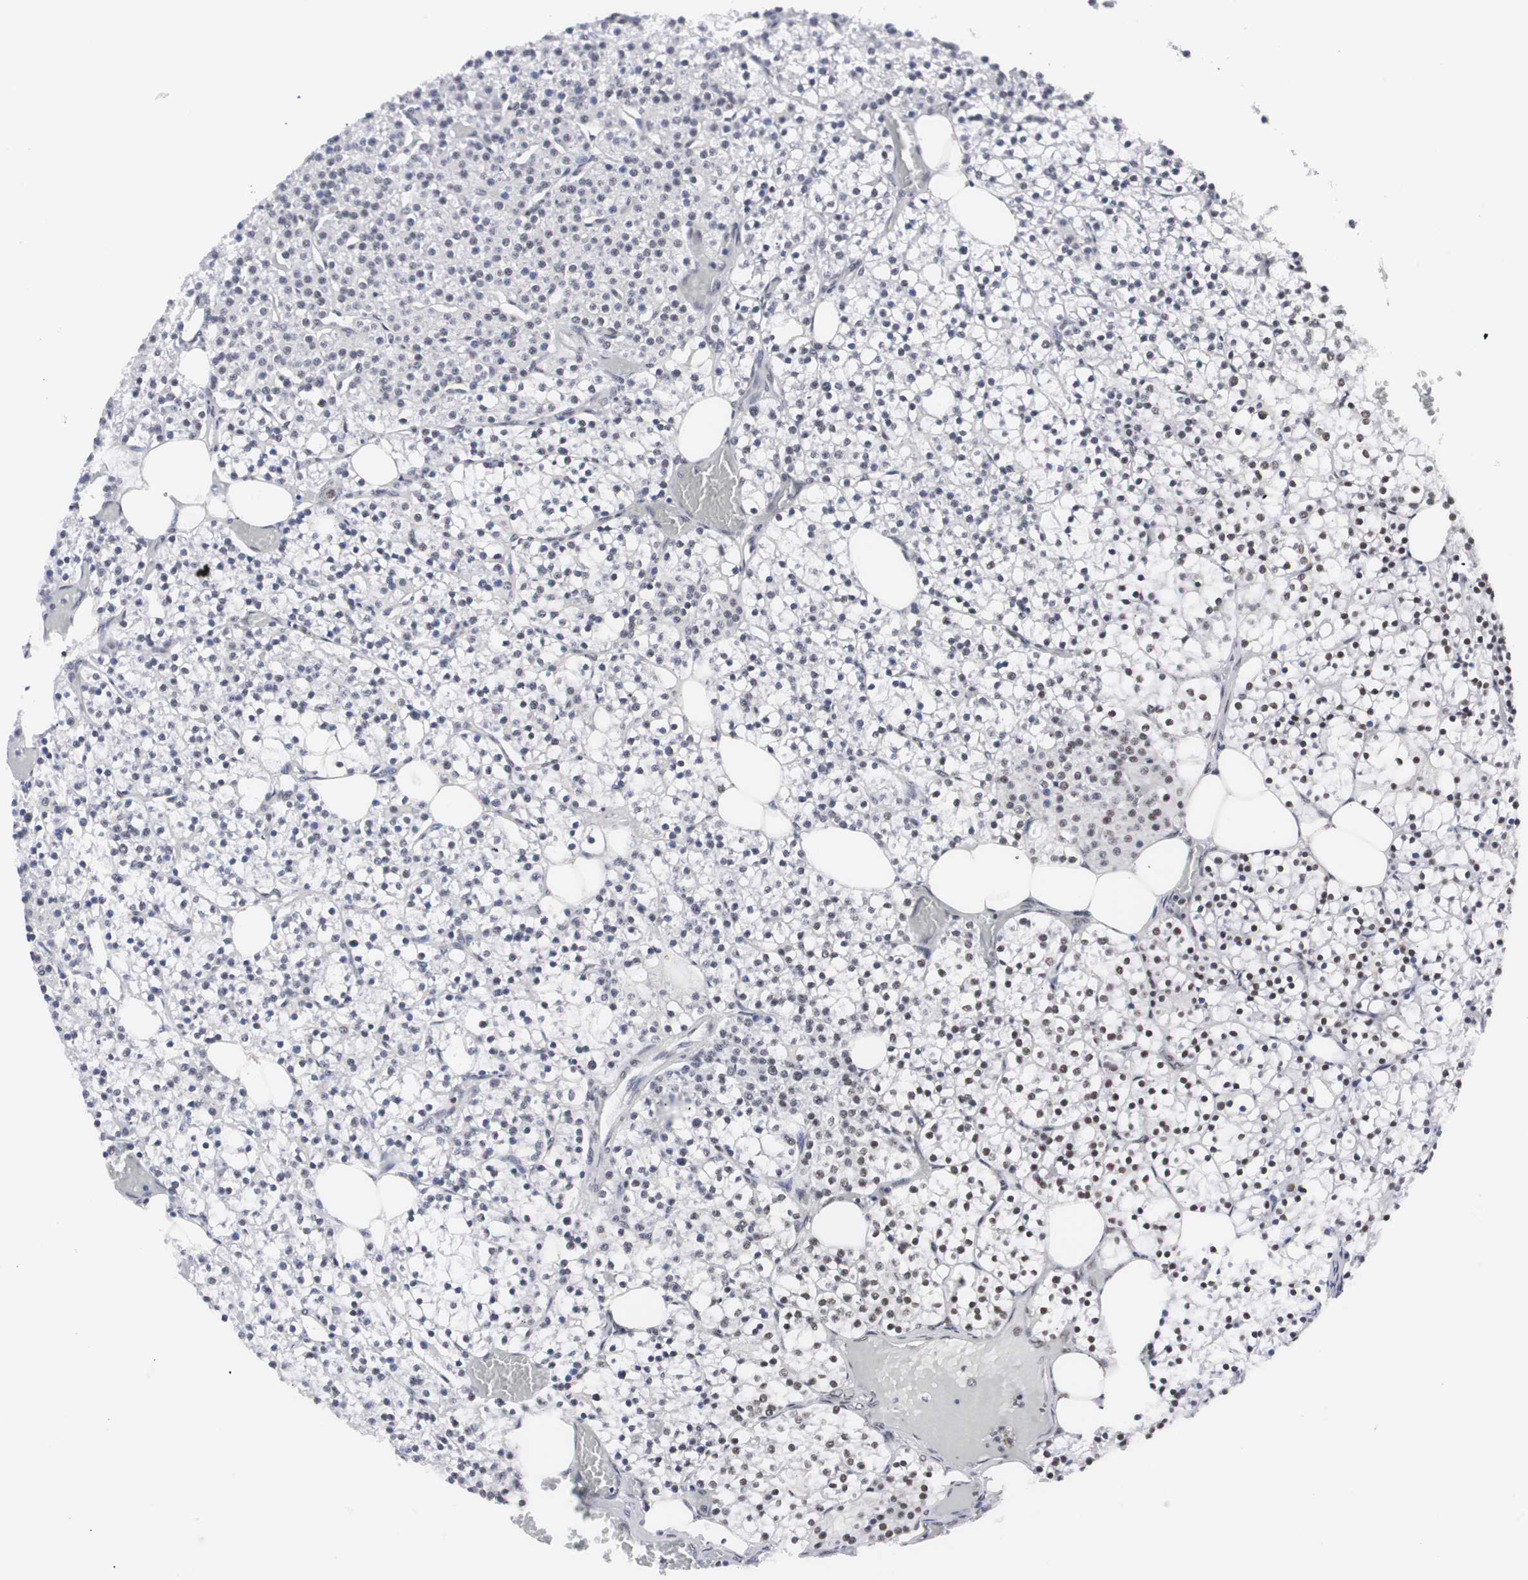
{"staining": {"intensity": "strong", "quantity": "25%-75%", "location": "nuclear"}, "tissue": "parathyroid gland", "cell_type": "Glandular cells", "image_type": "normal", "snomed": [{"axis": "morphology", "description": "Normal tissue, NOS"}, {"axis": "topography", "description": "Parathyroid gland"}], "caption": "Approximately 25%-75% of glandular cells in unremarkable human parathyroid gland demonstrate strong nuclear protein staining as visualized by brown immunohistochemical staining.", "gene": "HNRNPH2", "patient": {"sex": "female", "age": 63}}